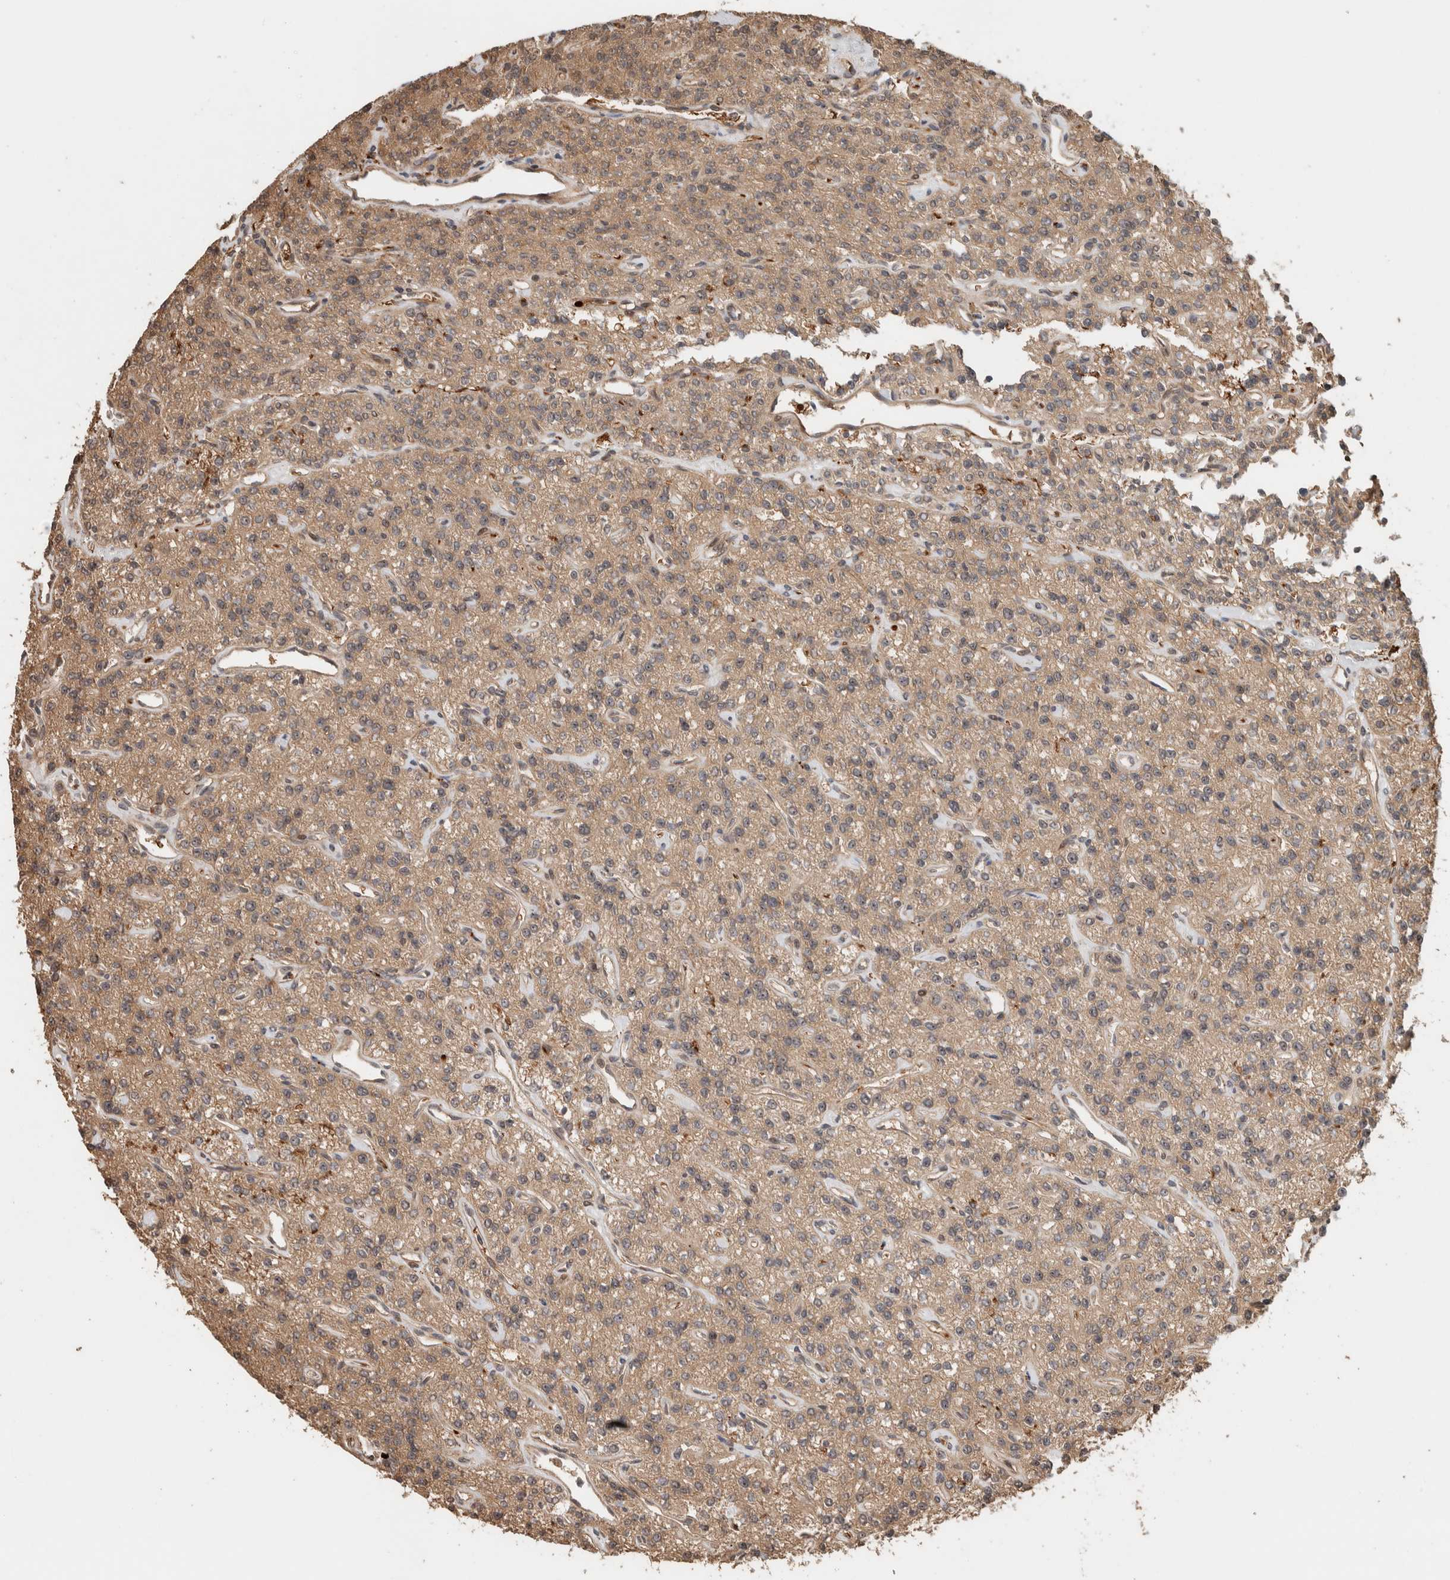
{"staining": {"intensity": "moderate", "quantity": ">75%", "location": "cytoplasmic/membranous"}, "tissue": "parathyroid gland", "cell_type": "Glandular cells", "image_type": "normal", "snomed": [{"axis": "morphology", "description": "Normal tissue, NOS"}, {"axis": "topography", "description": "Parathyroid gland"}], "caption": "Glandular cells reveal medium levels of moderate cytoplasmic/membranous positivity in approximately >75% of cells in unremarkable parathyroid gland.", "gene": "OTUD6B", "patient": {"sex": "male", "age": 46}}